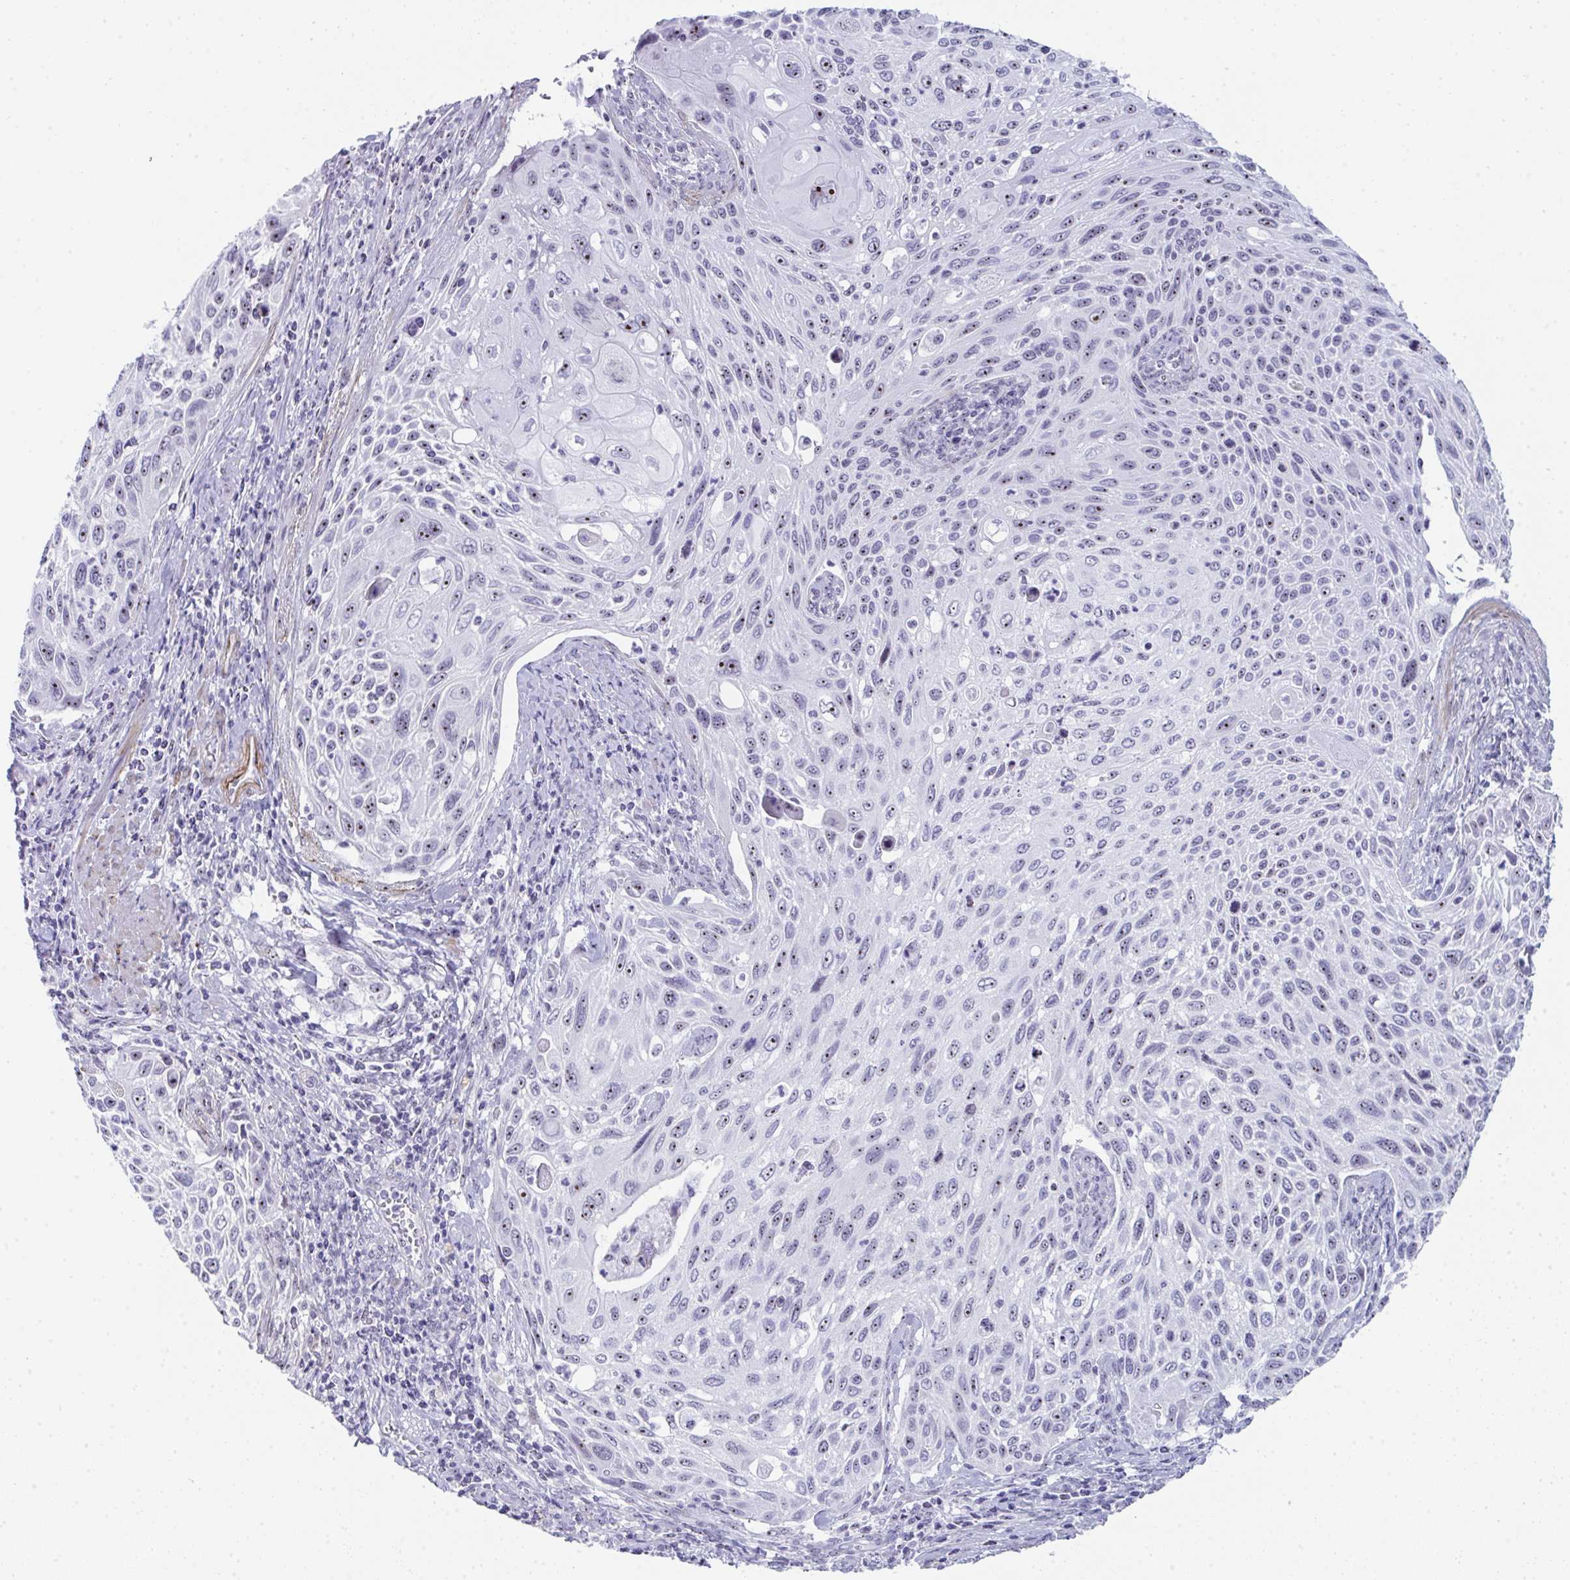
{"staining": {"intensity": "weak", "quantity": "25%-75%", "location": "nuclear"}, "tissue": "cervical cancer", "cell_type": "Tumor cells", "image_type": "cancer", "snomed": [{"axis": "morphology", "description": "Squamous cell carcinoma, NOS"}, {"axis": "topography", "description": "Cervix"}], "caption": "An image showing weak nuclear staining in approximately 25%-75% of tumor cells in squamous cell carcinoma (cervical), as visualized by brown immunohistochemical staining.", "gene": "NOP10", "patient": {"sex": "female", "age": 70}}